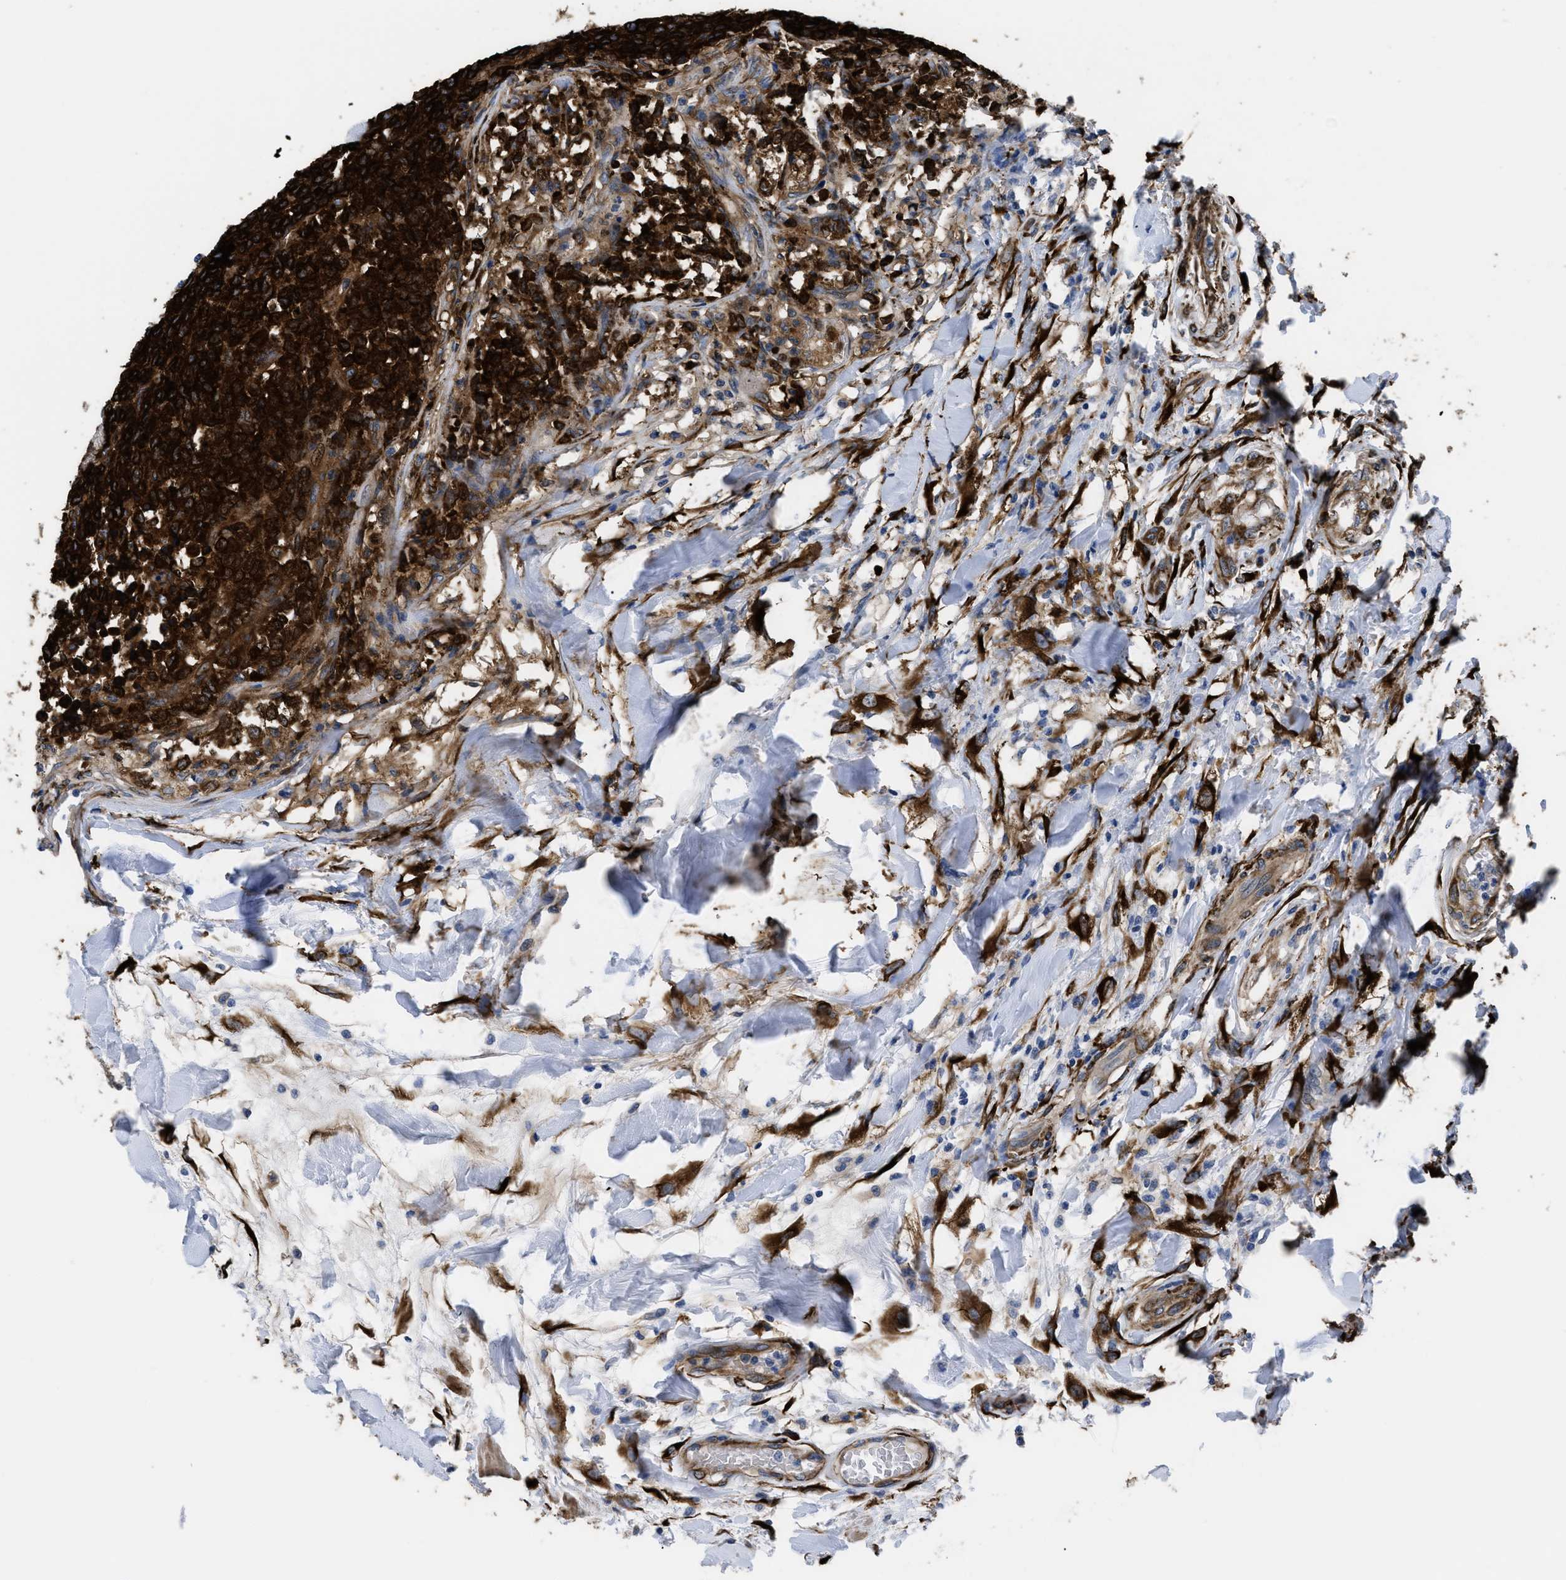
{"staining": {"intensity": "strong", "quantity": ">75%", "location": "cytoplasmic/membranous"}, "tissue": "testis cancer", "cell_type": "Tumor cells", "image_type": "cancer", "snomed": [{"axis": "morphology", "description": "Seminoma, NOS"}, {"axis": "topography", "description": "Testis"}], "caption": "Testis cancer (seminoma) was stained to show a protein in brown. There is high levels of strong cytoplasmic/membranous expression in about >75% of tumor cells. (DAB (3,3'-diaminobenzidine) IHC, brown staining for protein, blue staining for nuclei).", "gene": "SQLE", "patient": {"sex": "male", "age": 59}}